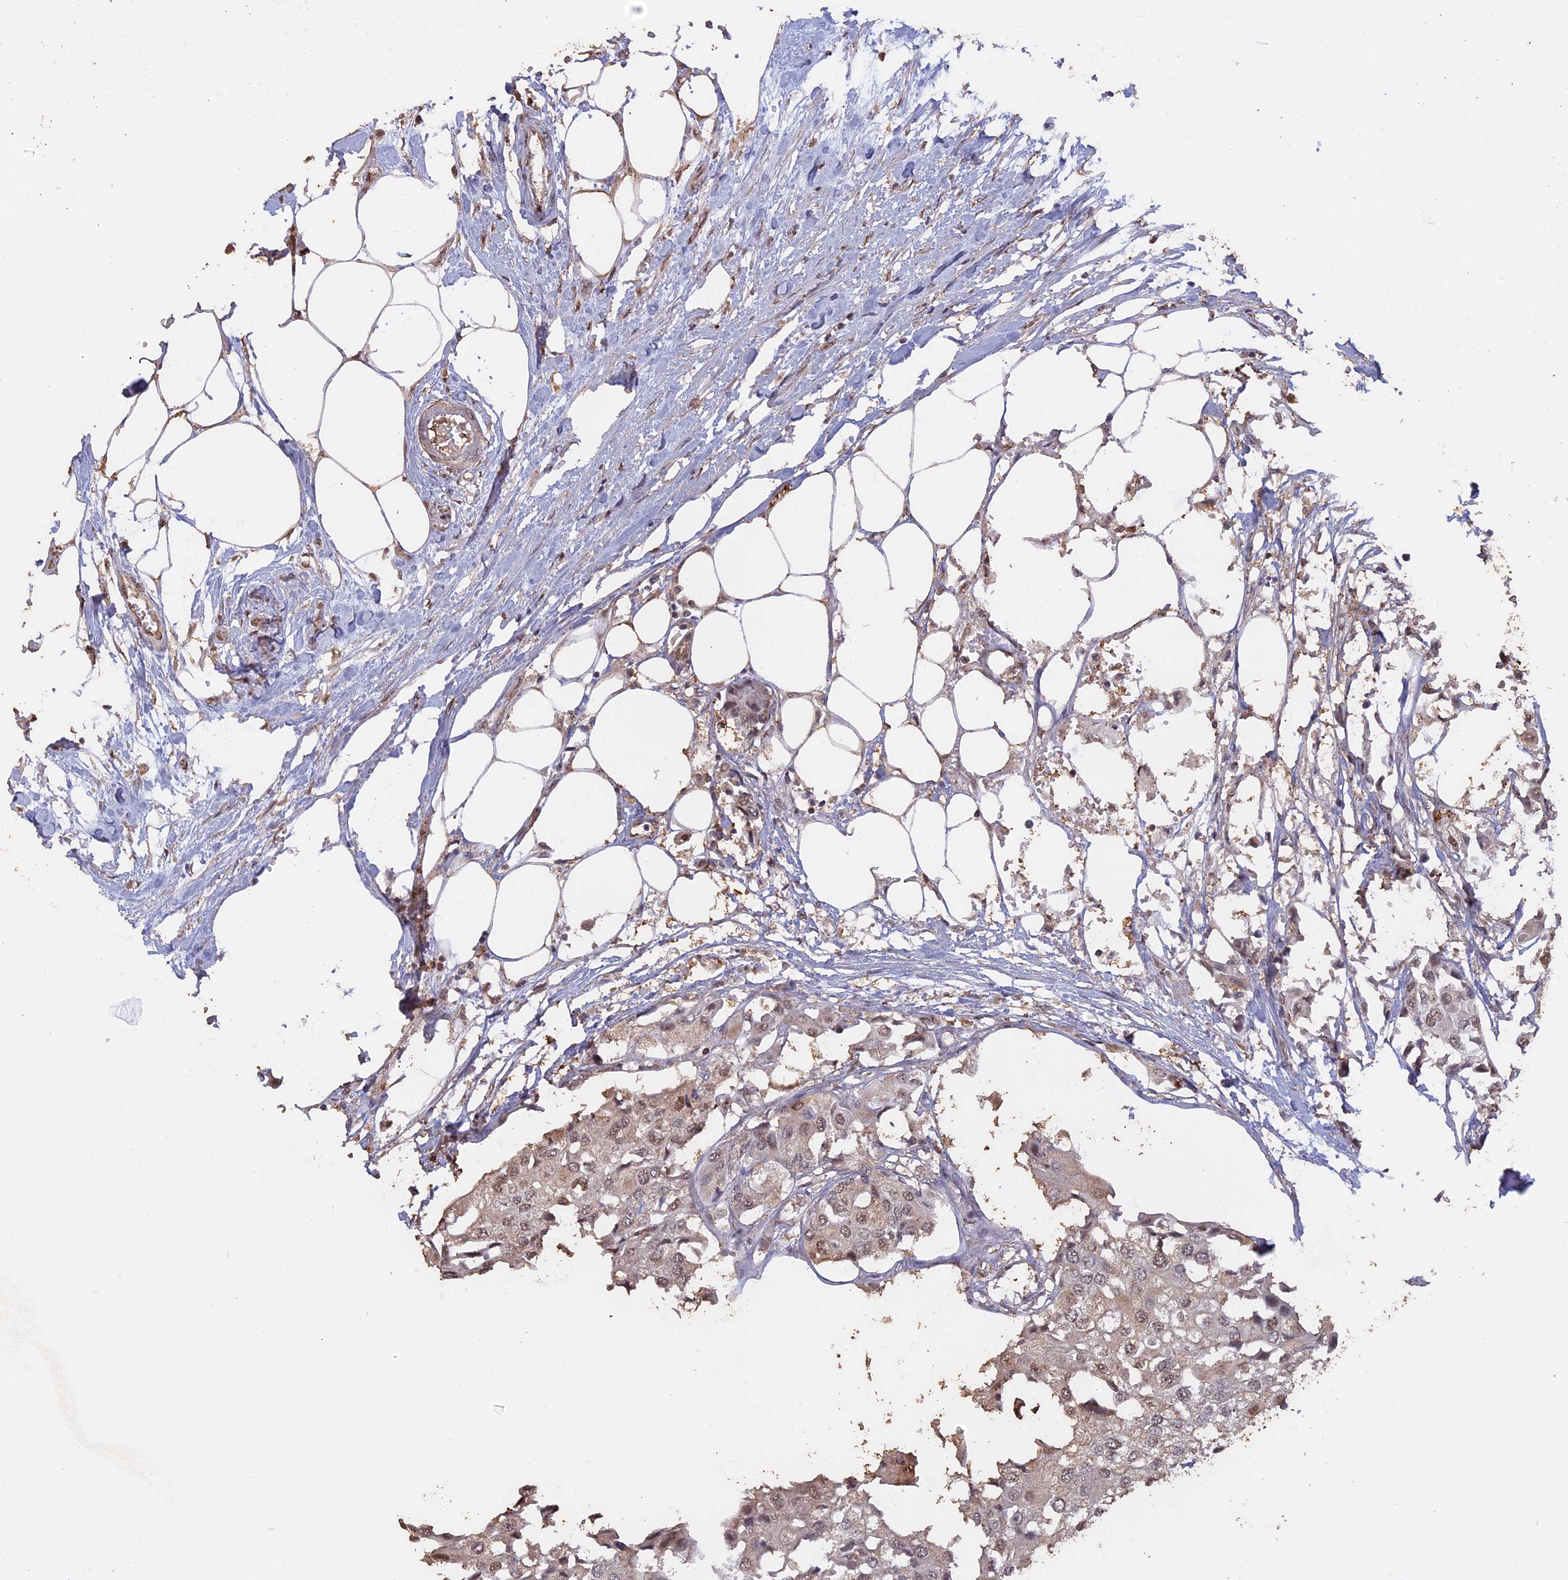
{"staining": {"intensity": "weak", "quantity": ">75%", "location": "nuclear"}, "tissue": "urothelial cancer", "cell_type": "Tumor cells", "image_type": "cancer", "snomed": [{"axis": "morphology", "description": "Urothelial carcinoma, High grade"}, {"axis": "topography", "description": "Urinary bladder"}], "caption": "Weak nuclear expression for a protein is present in about >75% of tumor cells of urothelial carcinoma (high-grade) using immunohistochemistry.", "gene": "PSMC6", "patient": {"sex": "male", "age": 64}}